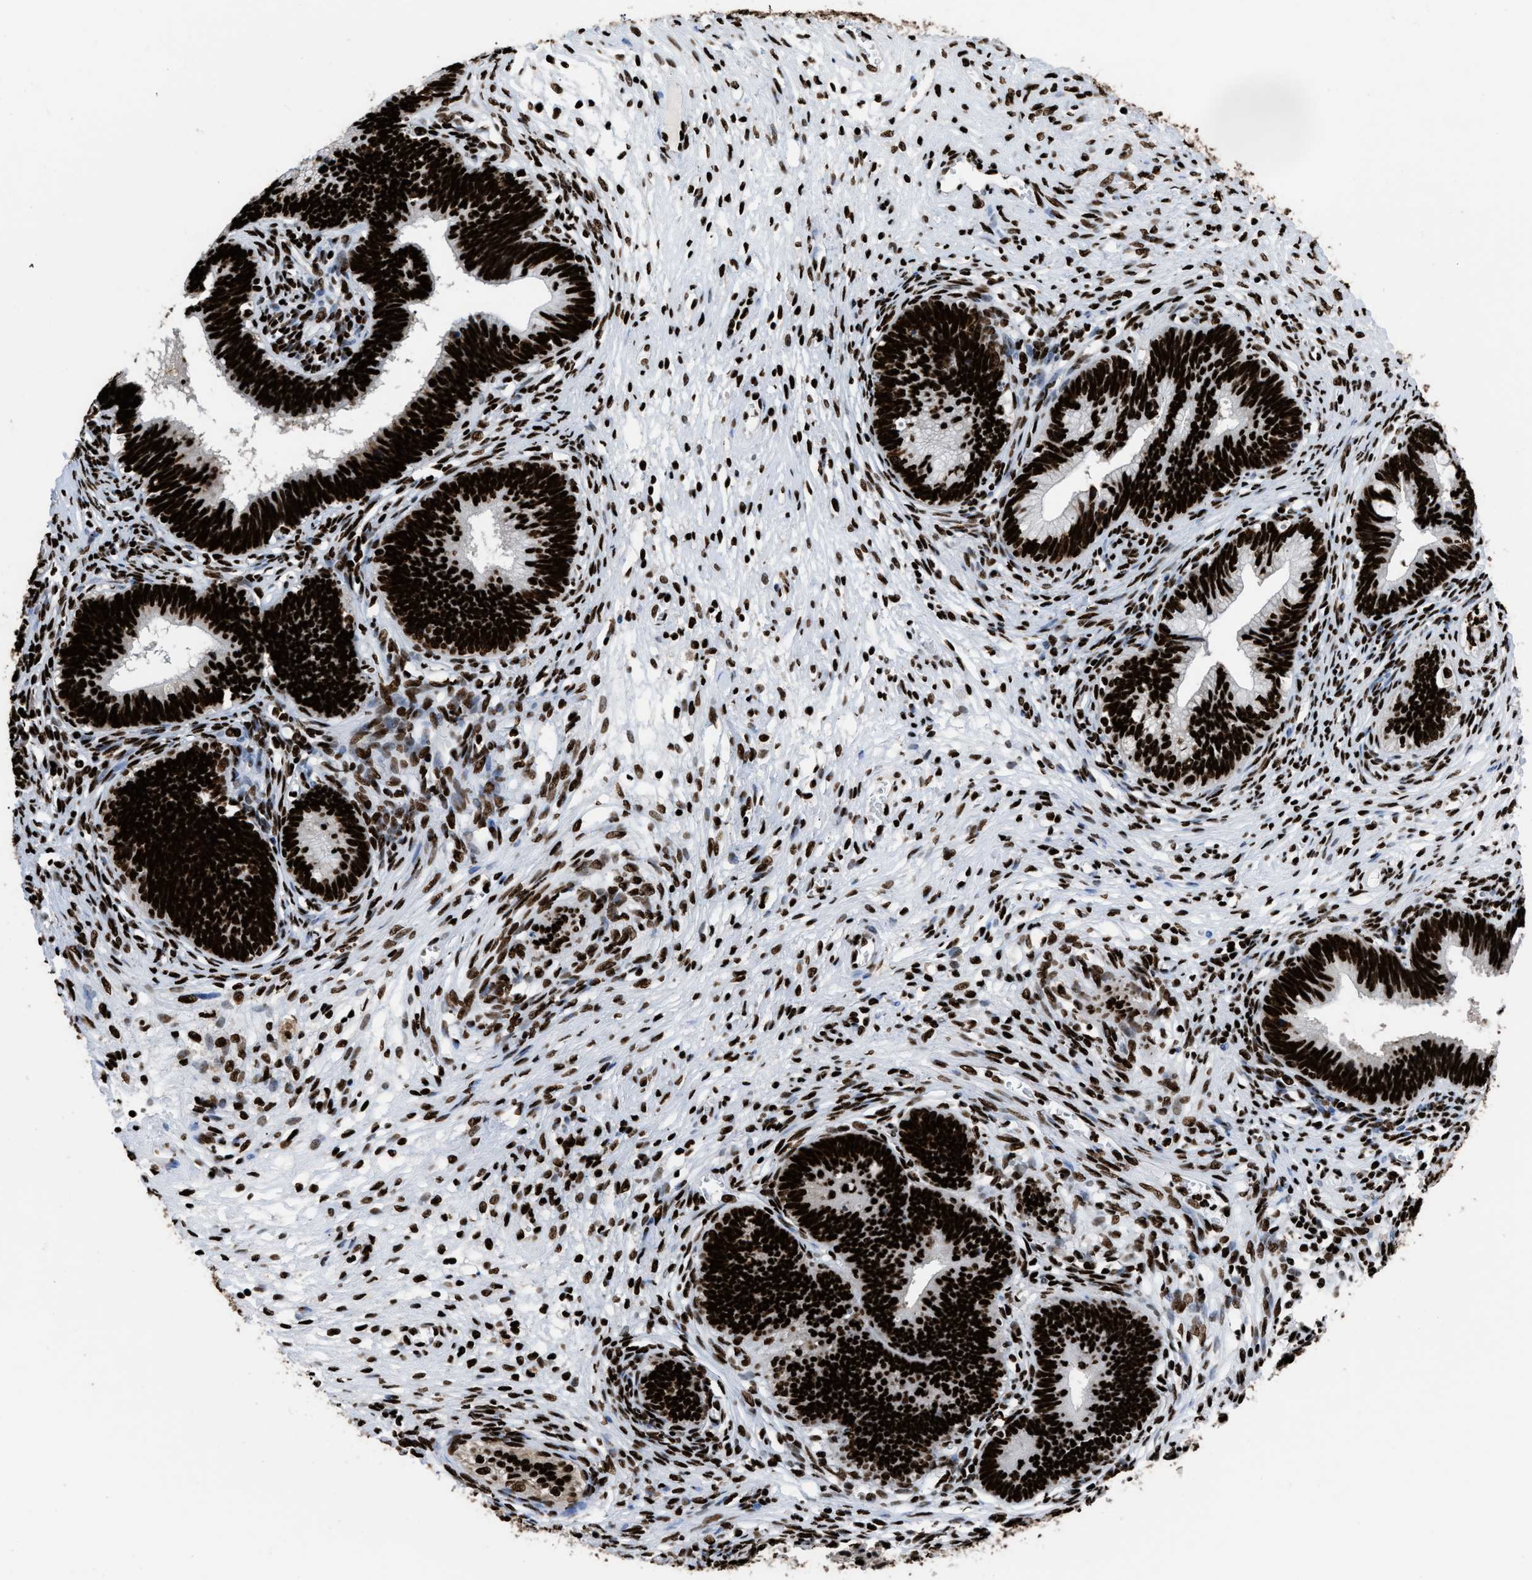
{"staining": {"intensity": "strong", "quantity": ">75%", "location": "nuclear"}, "tissue": "cervical cancer", "cell_type": "Tumor cells", "image_type": "cancer", "snomed": [{"axis": "morphology", "description": "Adenocarcinoma, NOS"}, {"axis": "topography", "description": "Cervix"}], "caption": "Protein analysis of cervical adenocarcinoma tissue demonstrates strong nuclear expression in about >75% of tumor cells.", "gene": "HNRNPM", "patient": {"sex": "female", "age": 44}}